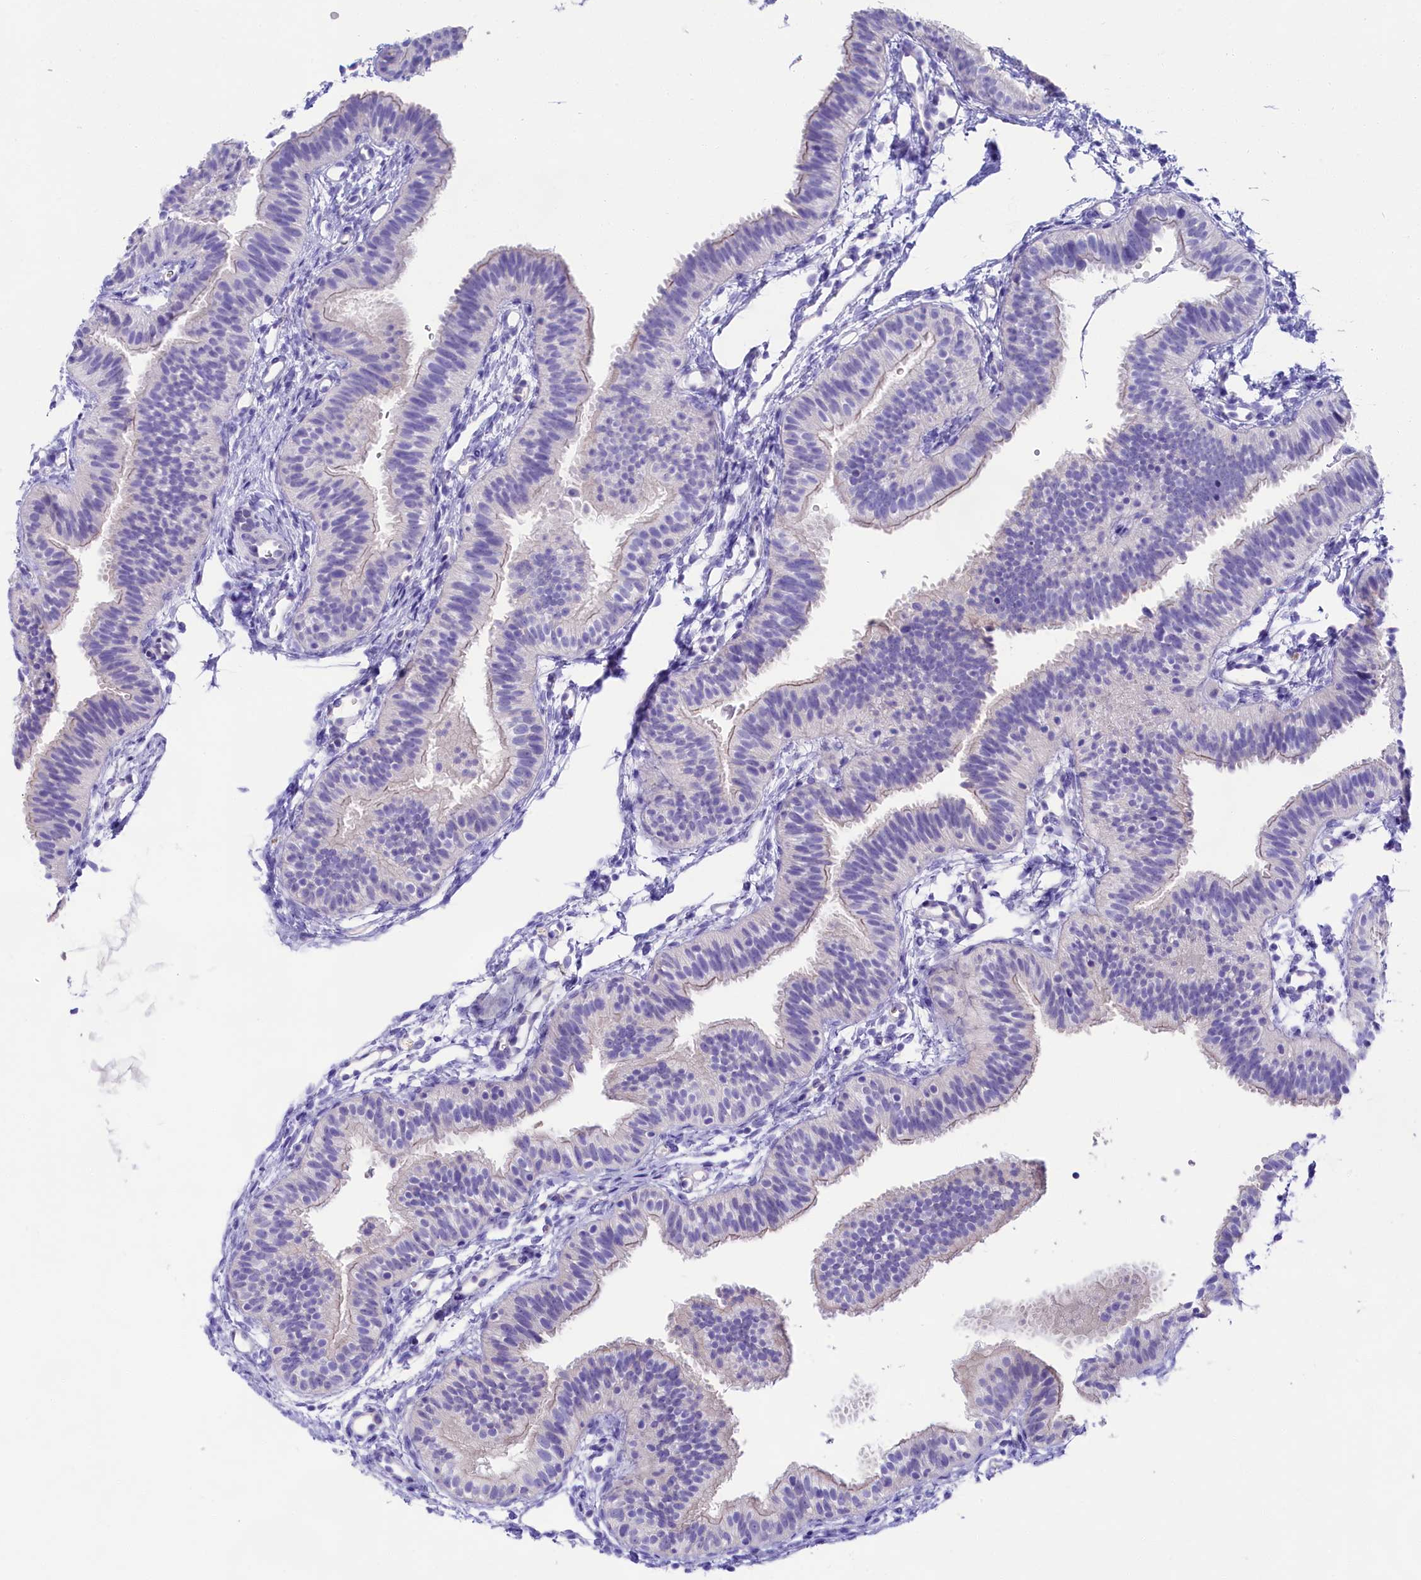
{"staining": {"intensity": "negative", "quantity": "none", "location": "none"}, "tissue": "fallopian tube", "cell_type": "Glandular cells", "image_type": "normal", "snomed": [{"axis": "morphology", "description": "Normal tissue, NOS"}, {"axis": "topography", "description": "Fallopian tube"}], "caption": "The IHC micrograph has no significant expression in glandular cells of fallopian tube. (DAB immunohistochemistry (IHC) visualized using brightfield microscopy, high magnification).", "gene": "SULT2A1", "patient": {"sex": "female", "age": 35}}